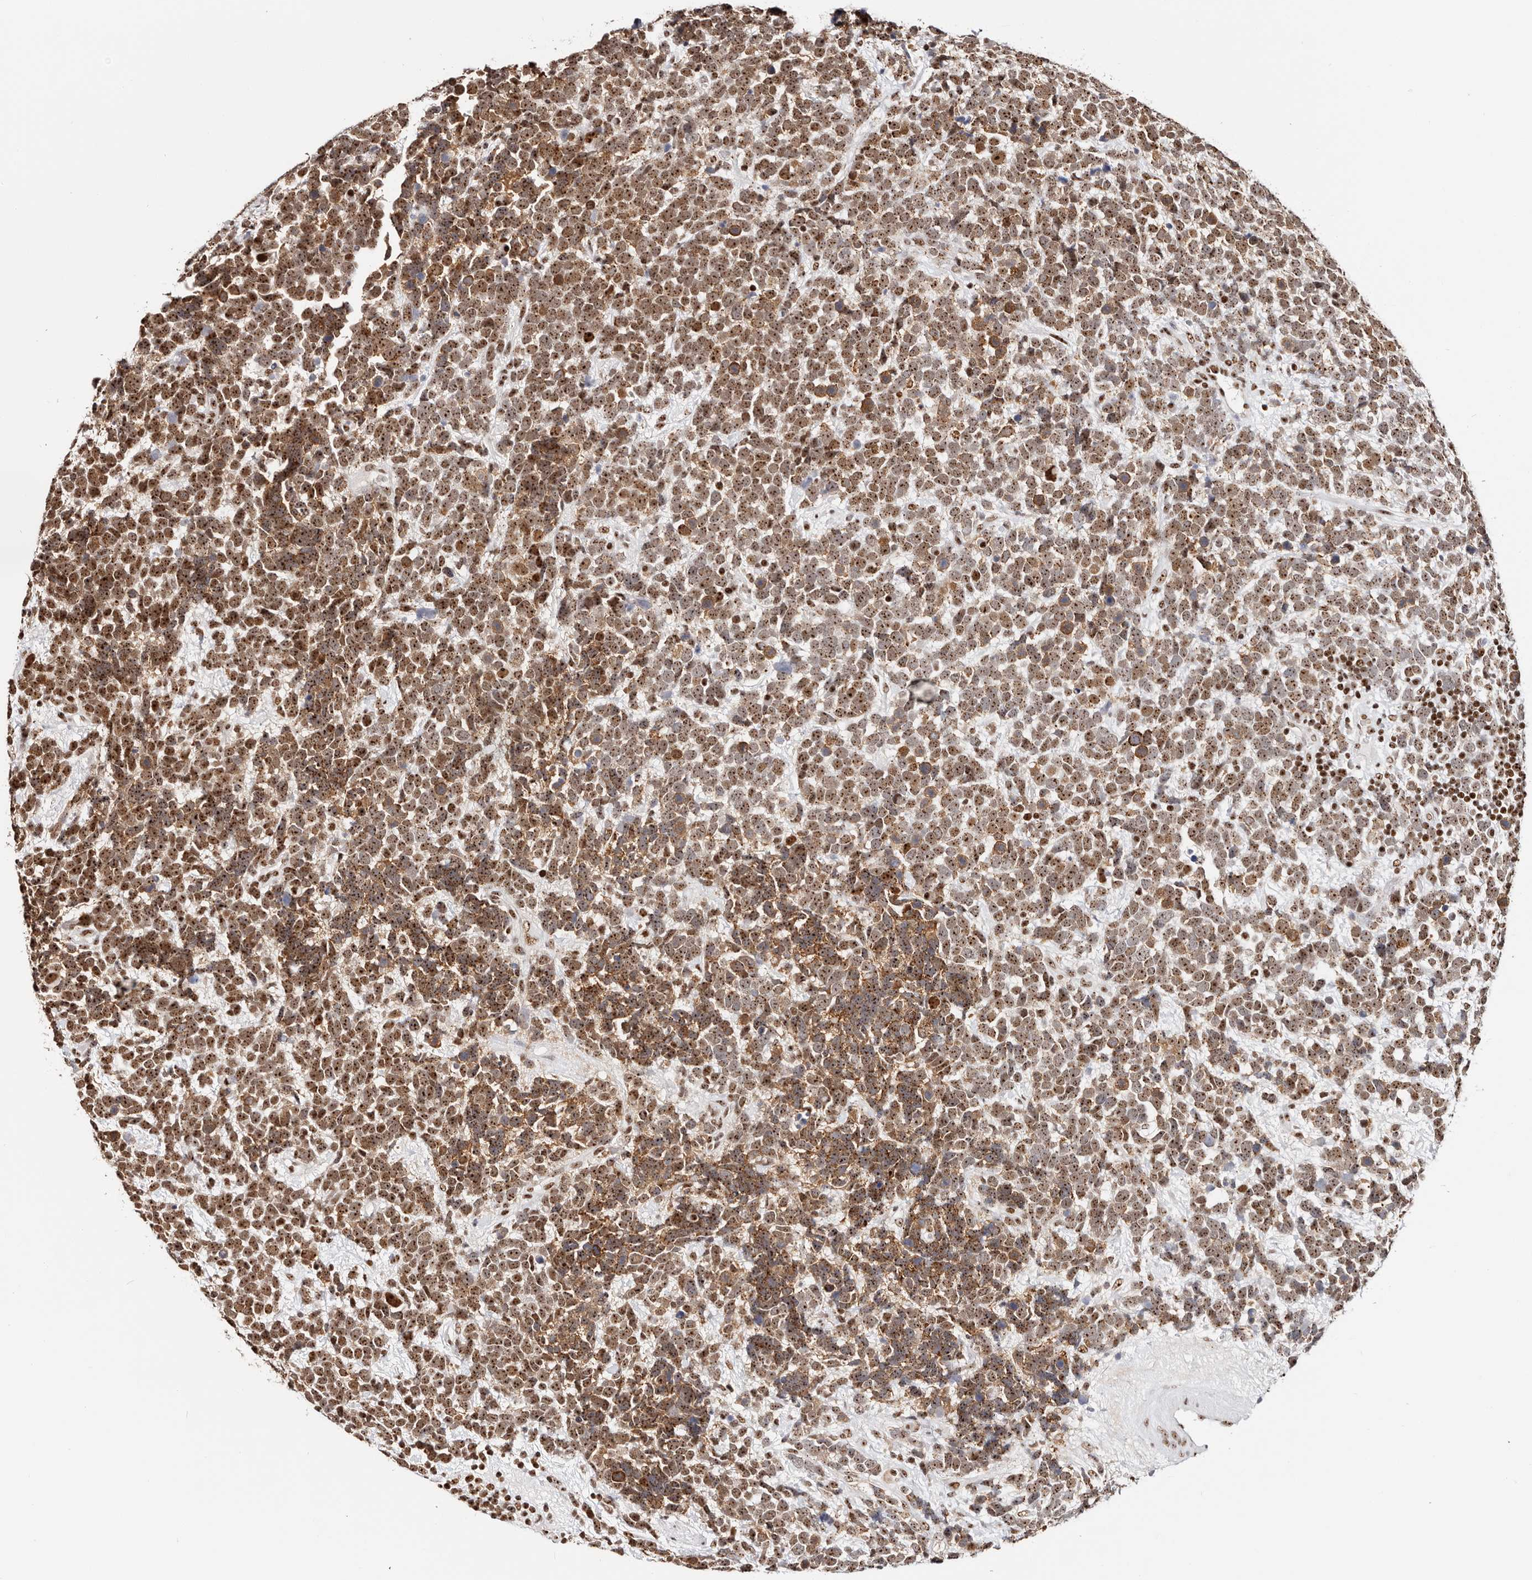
{"staining": {"intensity": "moderate", "quantity": ">75%", "location": "nuclear"}, "tissue": "urothelial cancer", "cell_type": "Tumor cells", "image_type": "cancer", "snomed": [{"axis": "morphology", "description": "Urothelial carcinoma, High grade"}, {"axis": "topography", "description": "Urinary bladder"}], "caption": "Moderate nuclear expression for a protein is seen in approximately >75% of tumor cells of urothelial cancer using immunohistochemistry.", "gene": "IQGAP3", "patient": {"sex": "female", "age": 82}}